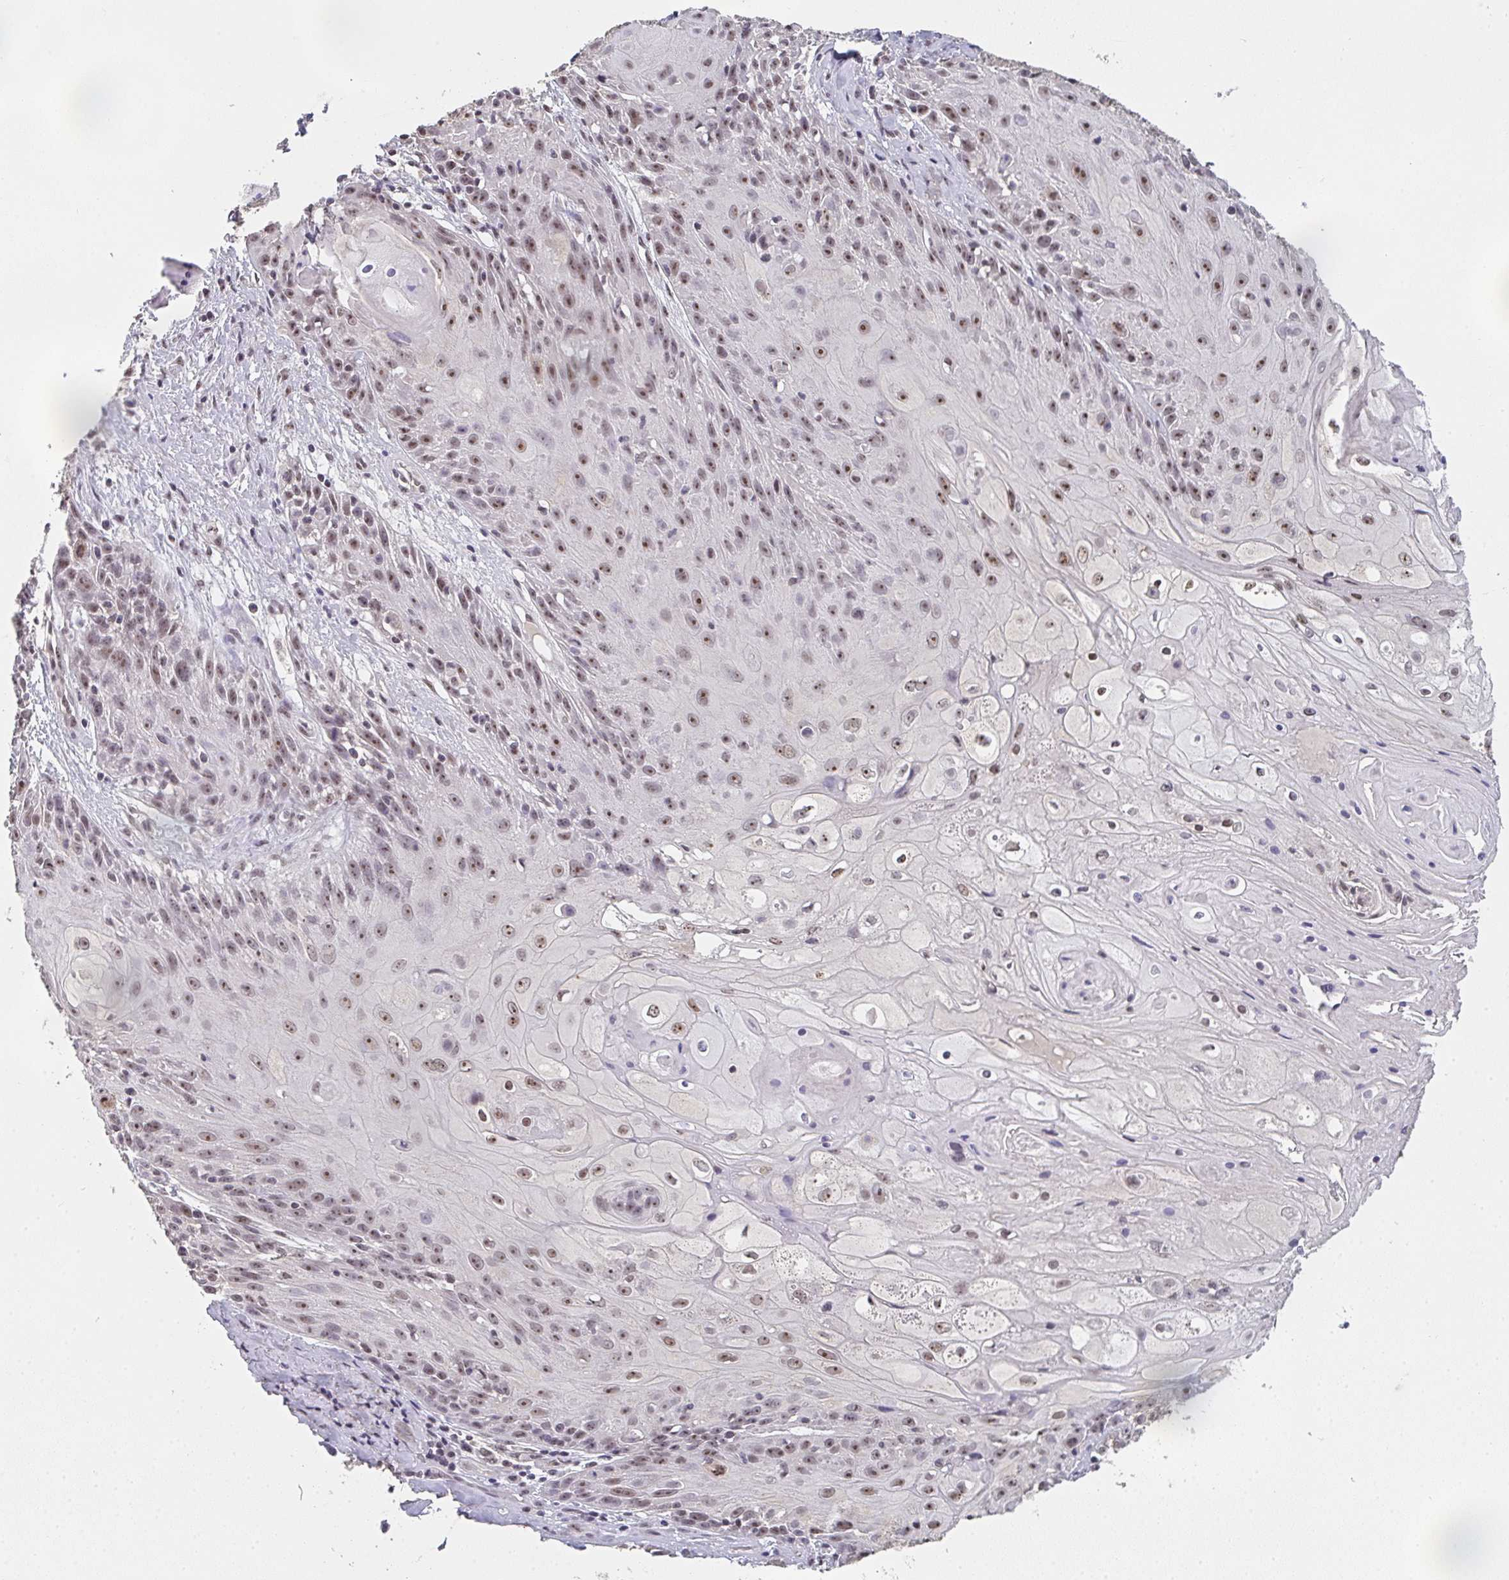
{"staining": {"intensity": "moderate", "quantity": ">75%", "location": "nuclear"}, "tissue": "skin cancer", "cell_type": "Tumor cells", "image_type": "cancer", "snomed": [{"axis": "morphology", "description": "Squamous cell carcinoma, NOS"}, {"axis": "topography", "description": "Skin"}, {"axis": "topography", "description": "Vulva"}], "caption": "Skin squamous cell carcinoma stained for a protein (brown) demonstrates moderate nuclear positive positivity in about >75% of tumor cells.", "gene": "DKC1", "patient": {"sex": "female", "age": 76}}